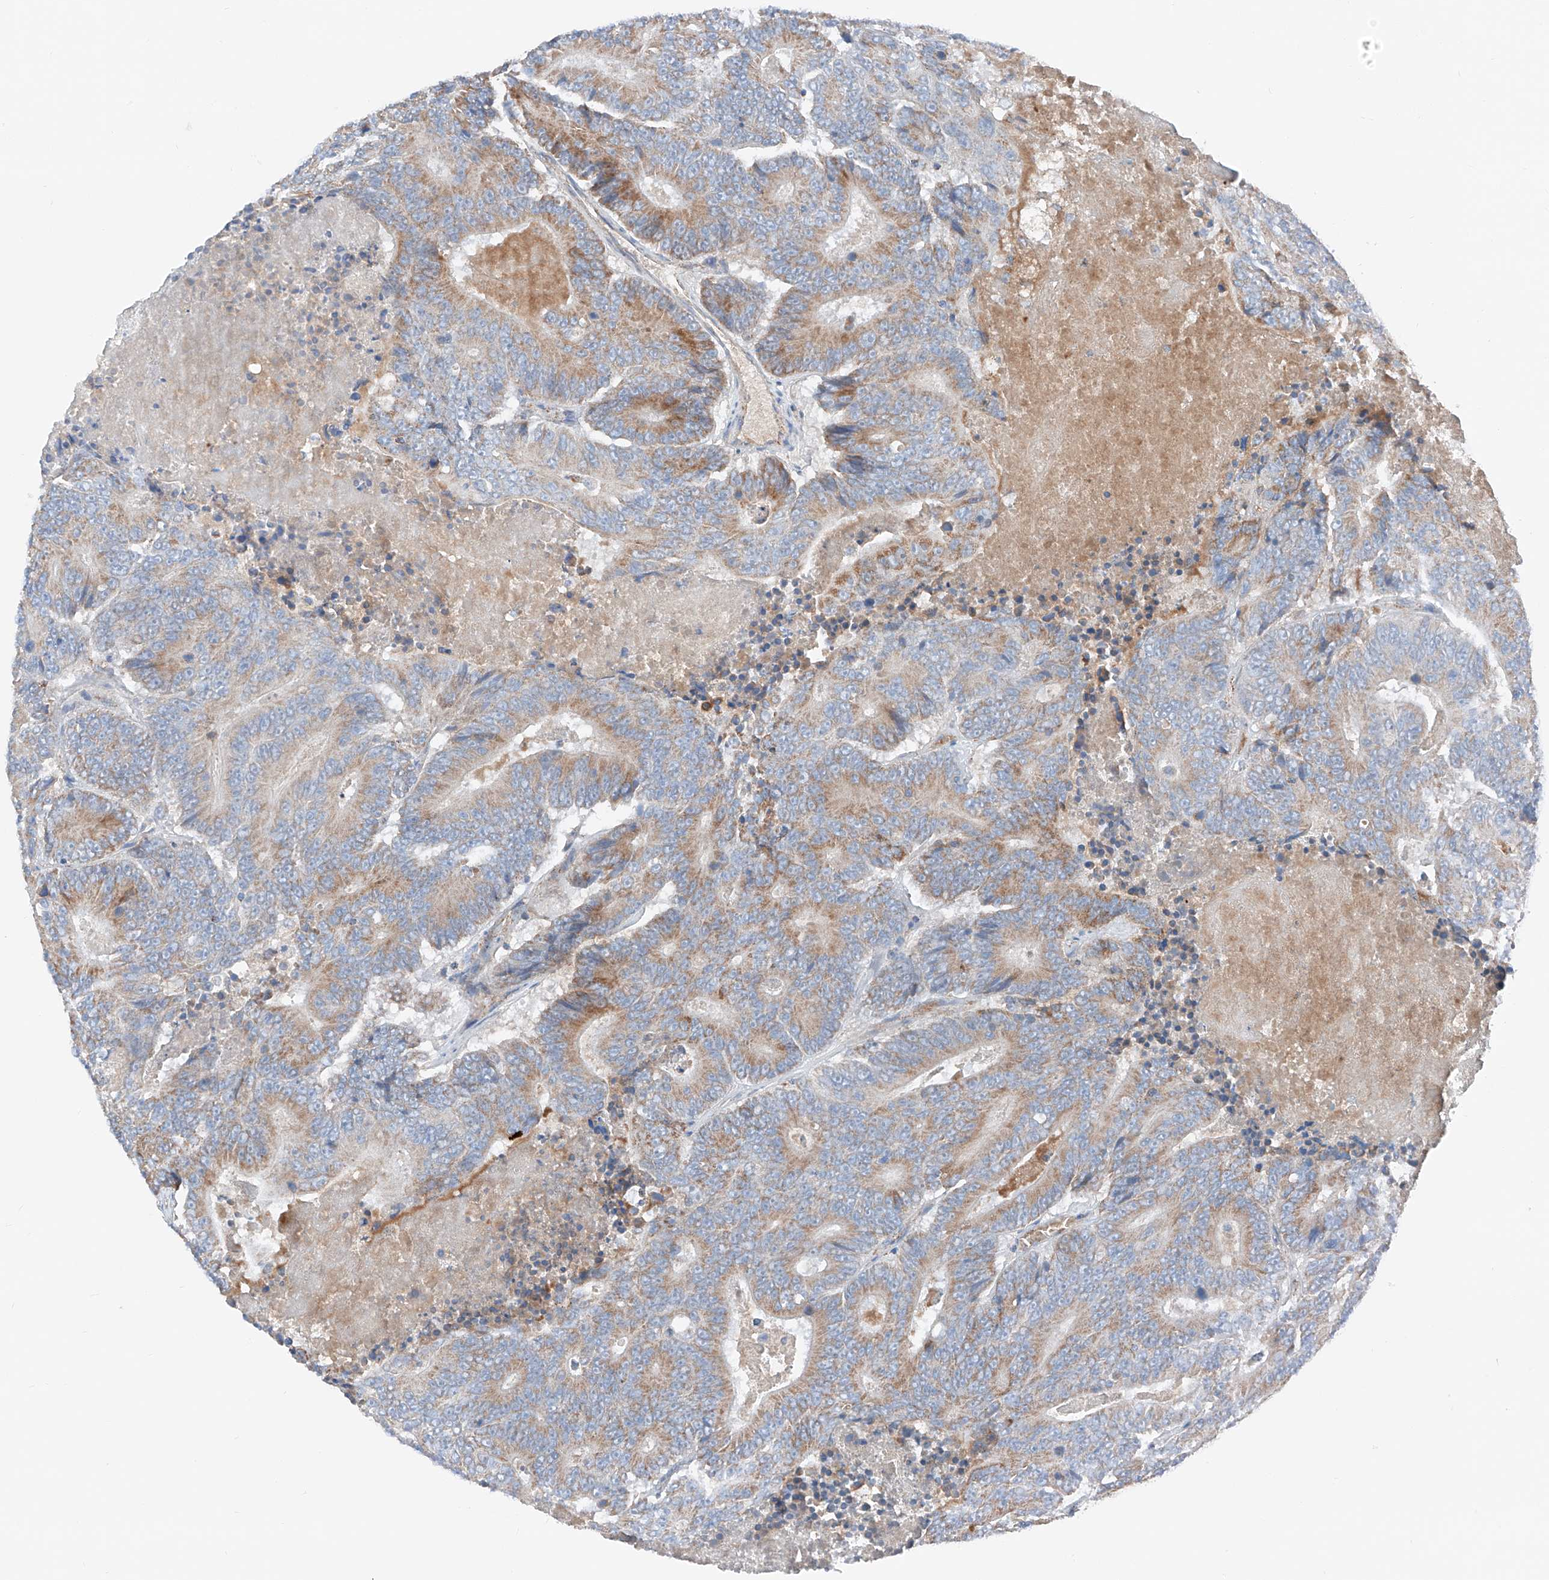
{"staining": {"intensity": "moderate", "quantity": ">75%", "location": "cytoplasmic/membranous"}, "tissue": "colorectal cancer", "cell_type": "Tumor cells", "image_type": "cancer", "snomed": [{"axis": "morphology", "description": "Adenocarcinoma, NOS"}, {"axis": "topography", "description": "Colon"}], "caption": "High-magnification brightfield microscopy of colorectal adenocarcinoma stained with DAB (brown) and counterstained with hematoxylin (blue). tumor cells exhibit moderate cytoplasmic/membranous staining is present in approximately>75% of cells.", "gene": "MRAP", "patient": {"sex": "male", "age": 83}}